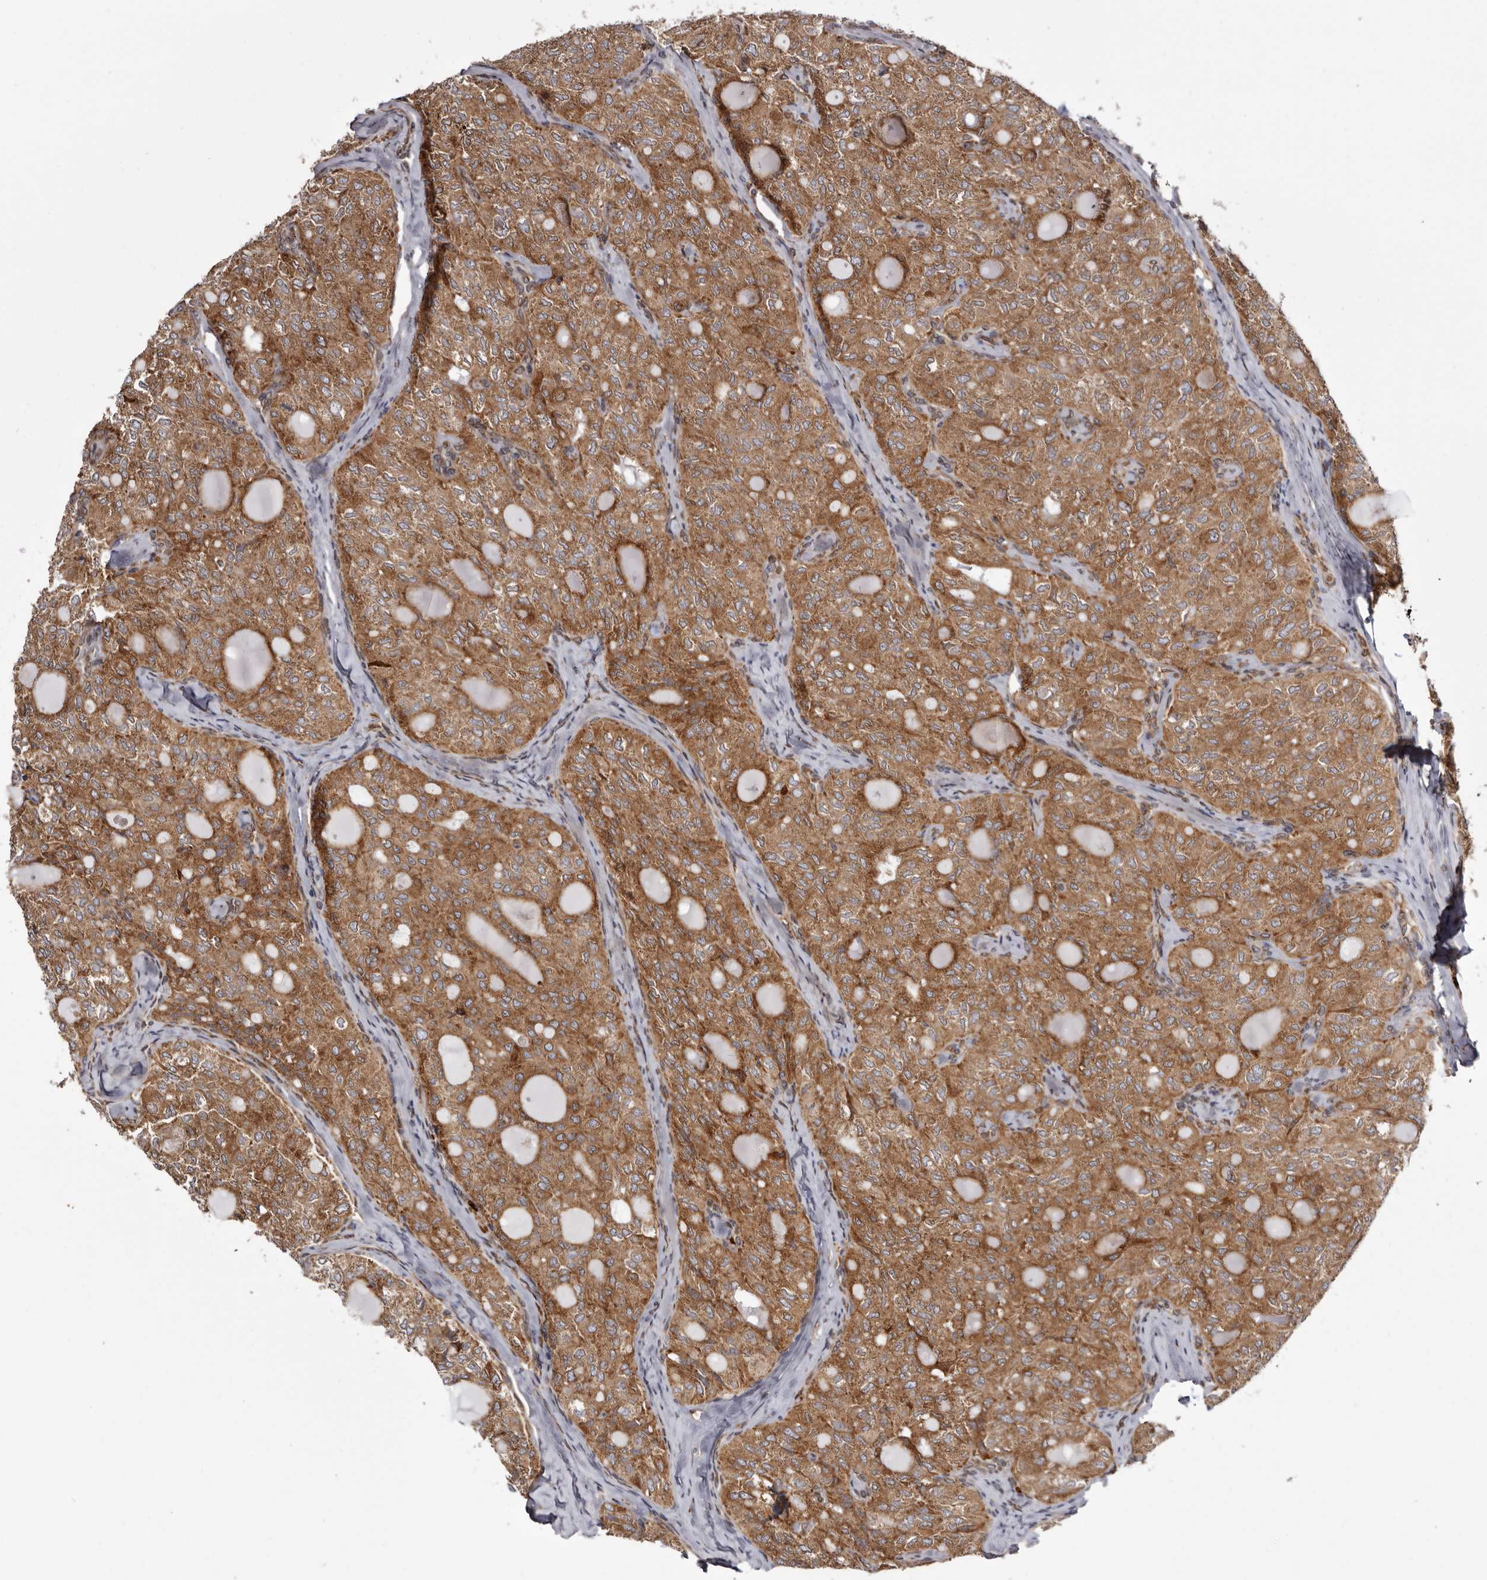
{"staining": {"intensity": "strong", "quantity": ">75%", "location": "cytoplasmic/membranous"}, "tissue": "thyroid cancer", "cell_type": "Tumor cells", "image_type": "cancer", "snomed": [{"axis": "morphology", "description": "Follicular adenoma carcinoma, NOS"}, {"axis": "topography", "description": "Thyroid gland"}], "caption": "Thyroid cancer was stained to show a protein in brown. There is high levels of strong cytoplasmic/membranous positivity in approximately >75% of tumor cells. The staining was performed using DAB (3,3'-diaminobenzidine), with brown indicating positive protein expression. Nuclei are stained blue with hematoxylin.", "gene": "C4orf3", "patient": {"sex": "male", "age": 75}}